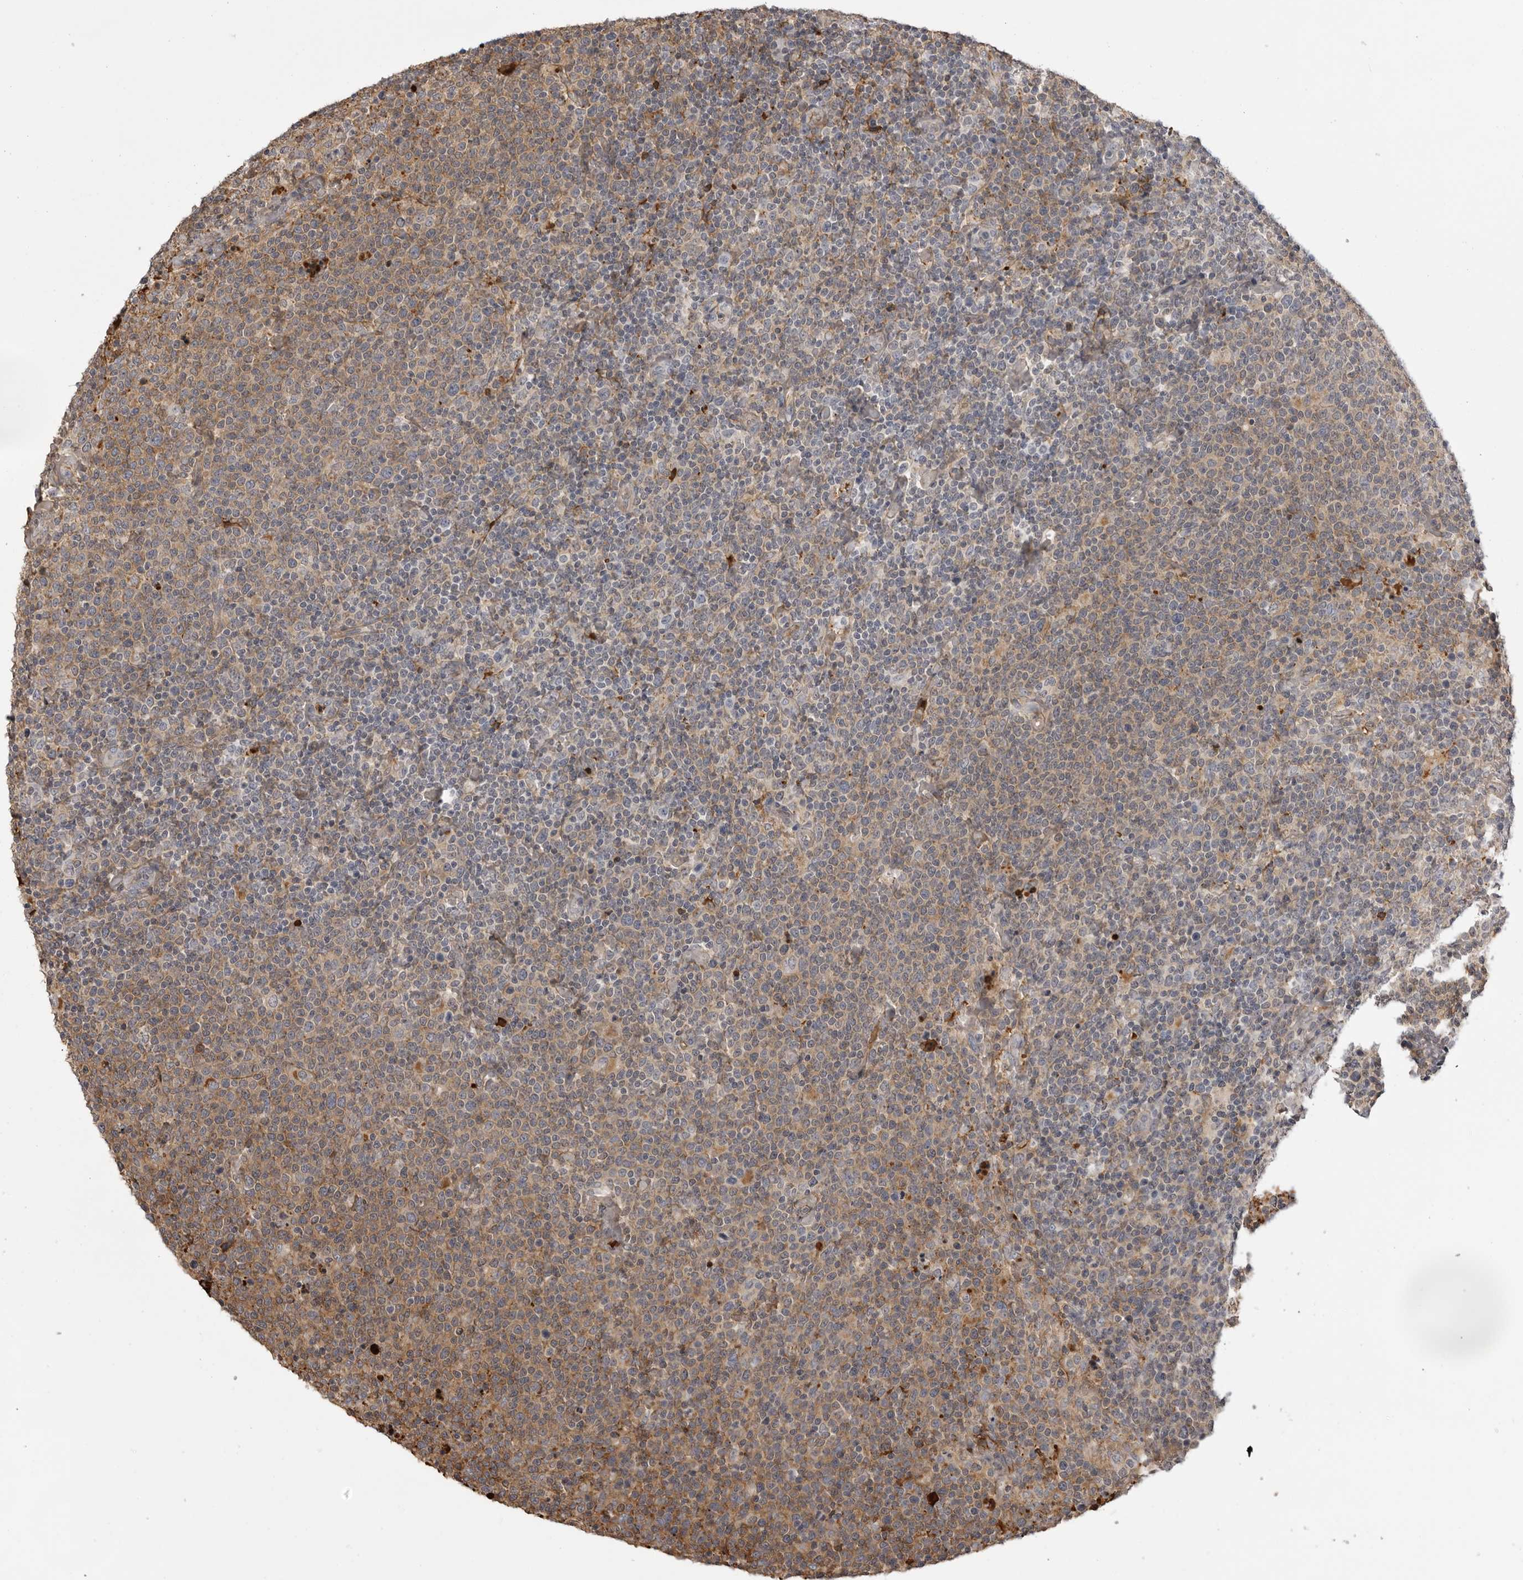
{"staining": {"intensity": "weak", "quantity": "25%-75%", "location": "cytoplasmic/membranous"}, "tissue": "lymphoma", "cell_type": "Tumor cells", "image_type": "cancer", "snomed": [{"axis": "morphology", "description": "Malignant lymphoma, non-Hodgkin's type, High grade"}, {"axis": "topography", "description": "Lymph node"}], "caption": "Protein positivity by immunohistochemistry demonstrates weak cytoplasmic/membranous positivity in about 25%-75% of tumor cells in lymphoma. The protein of interest is stained brown, and the nuclei are stained in blue (DAB (3,3'-diaminobenzidine) IHC with brightfield microscopy, high magnification).", "gene": "PLEKHF2", "patient": {"sex": "male", "age": 61}}